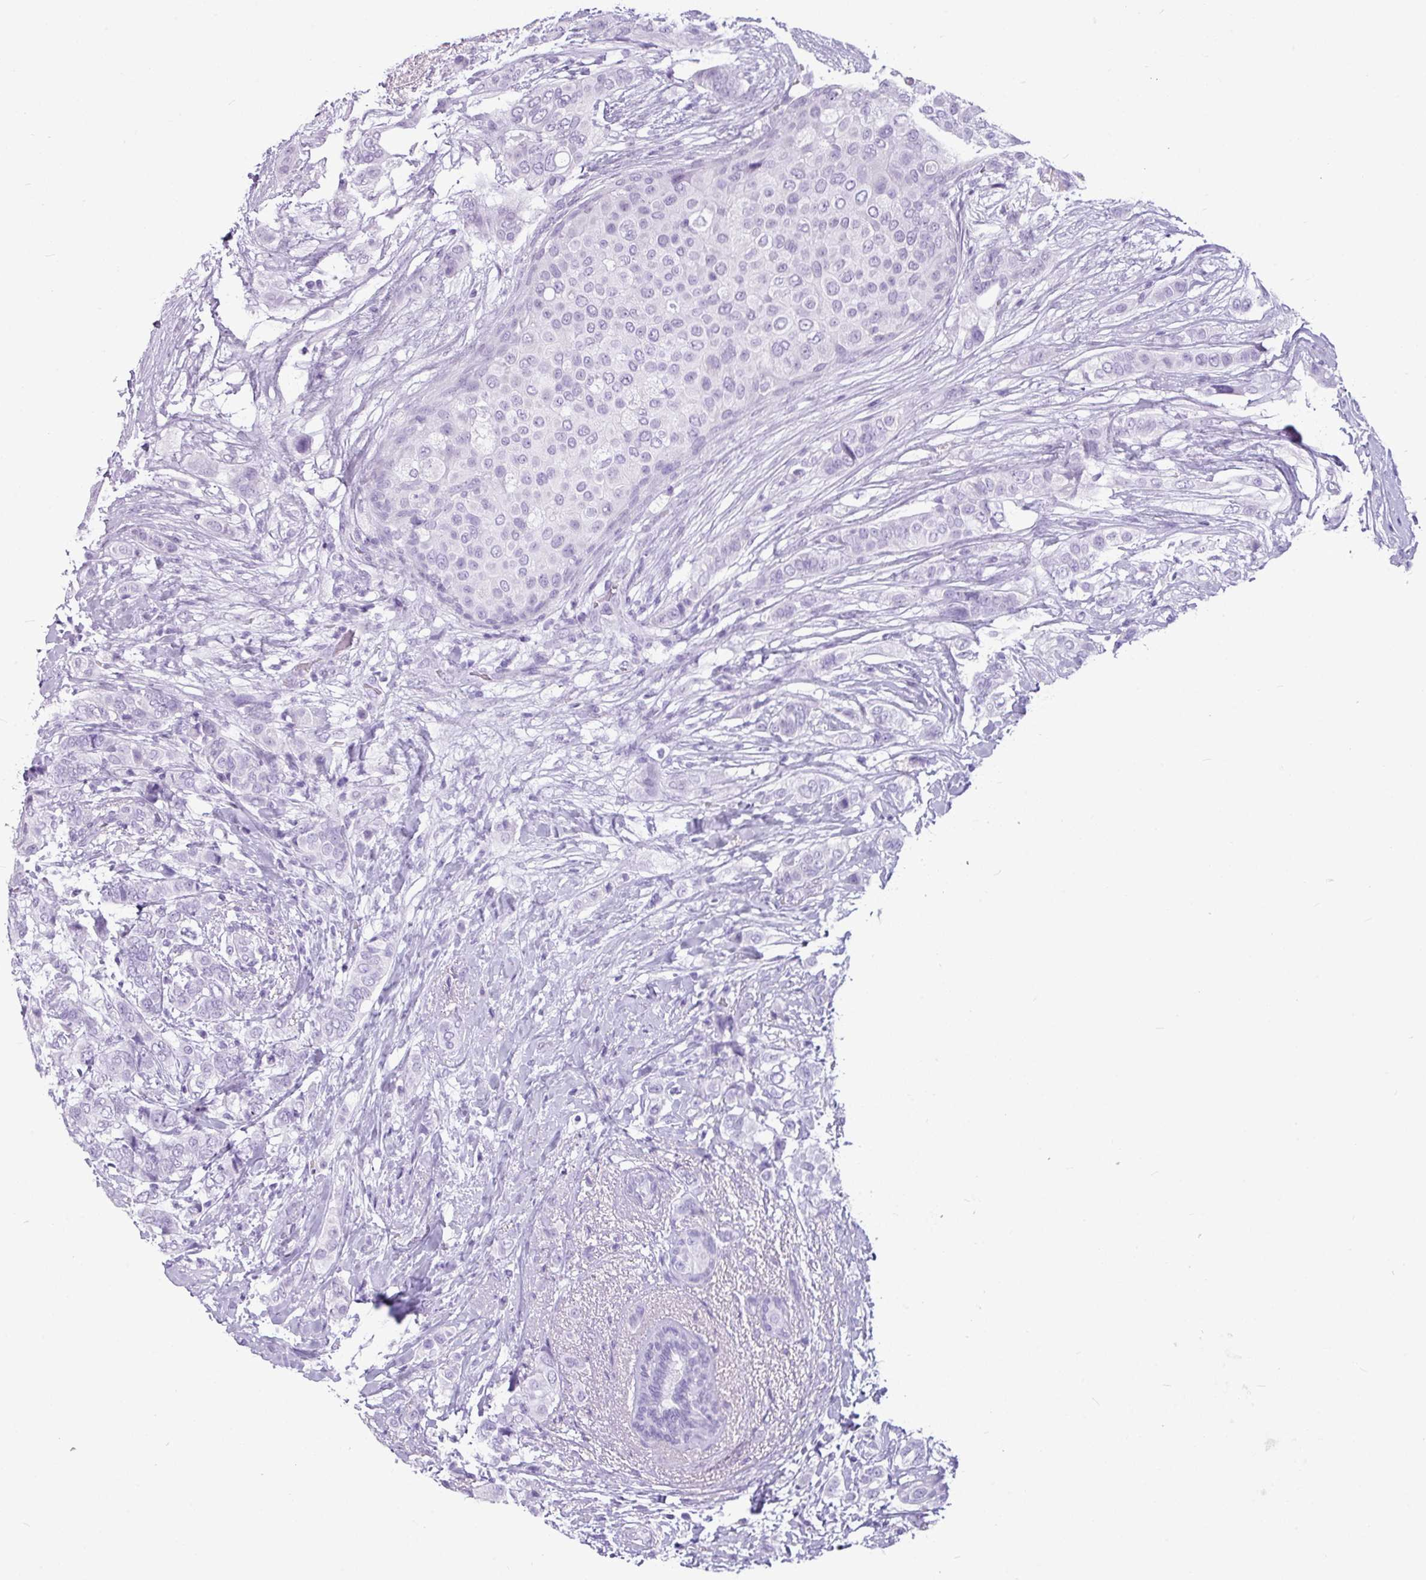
{"staining": {"intensity": "negative", "quantity": "none", "location": "none"}, "tissue": "breast cancer", "cell_type": "Tumor cells", "image_type": "cancer", "snomed": [{"axis": "morphology", "description": "Lobular carcinoma"}, {"axis": "topography", "description": "Breast"}], "caption": "This is an IHC histopathology image of breast cancer (lobular carcinoma). There is no positivity in tumor cells.", "gene": "AMY1B", "patient": {"sex": "female", "age": 51}}